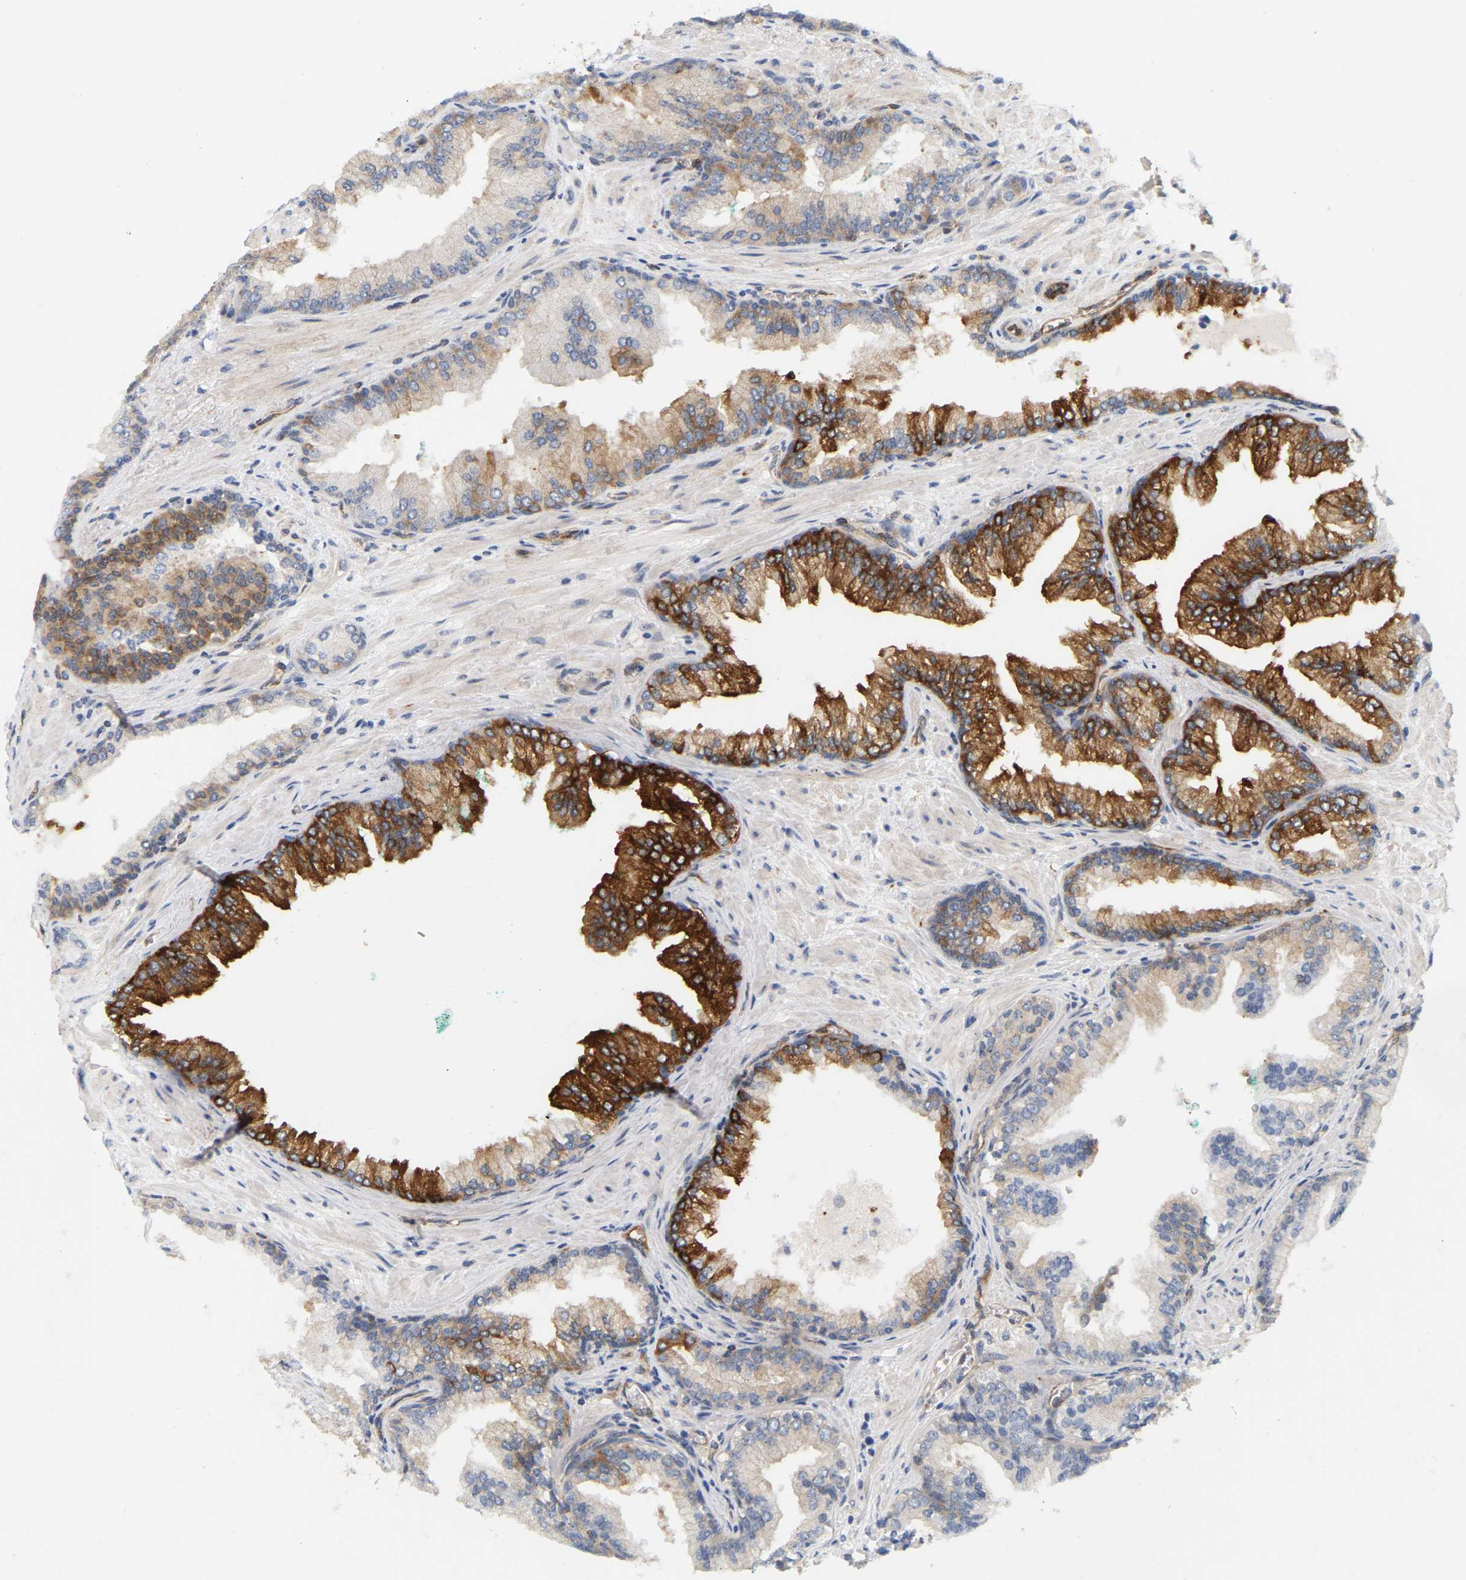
{"staining": {"intensity": "strong", "quantity": "25%-75%", "location": "cytoplasmic/membranous"}, "tissue": "prostate cancer", "cell_type": "Tumor cells", "image_type": "cancer", "snomed": [{"axis": "morphology", "description": "Adenocarcinoma, High grade"}, {"axis": "topography", "description": "Prostate"}], "caption": "A high amount of strong cytoplasmic/membranous expression is appreciated in about 25%-75% of tumor cells in prostate high-grade adenocarcinoma tissue. (IHC, brightfield microscopy, high magnification).", "gene": "RAPH1", "patient": {"sex": "male", "age": 71}}